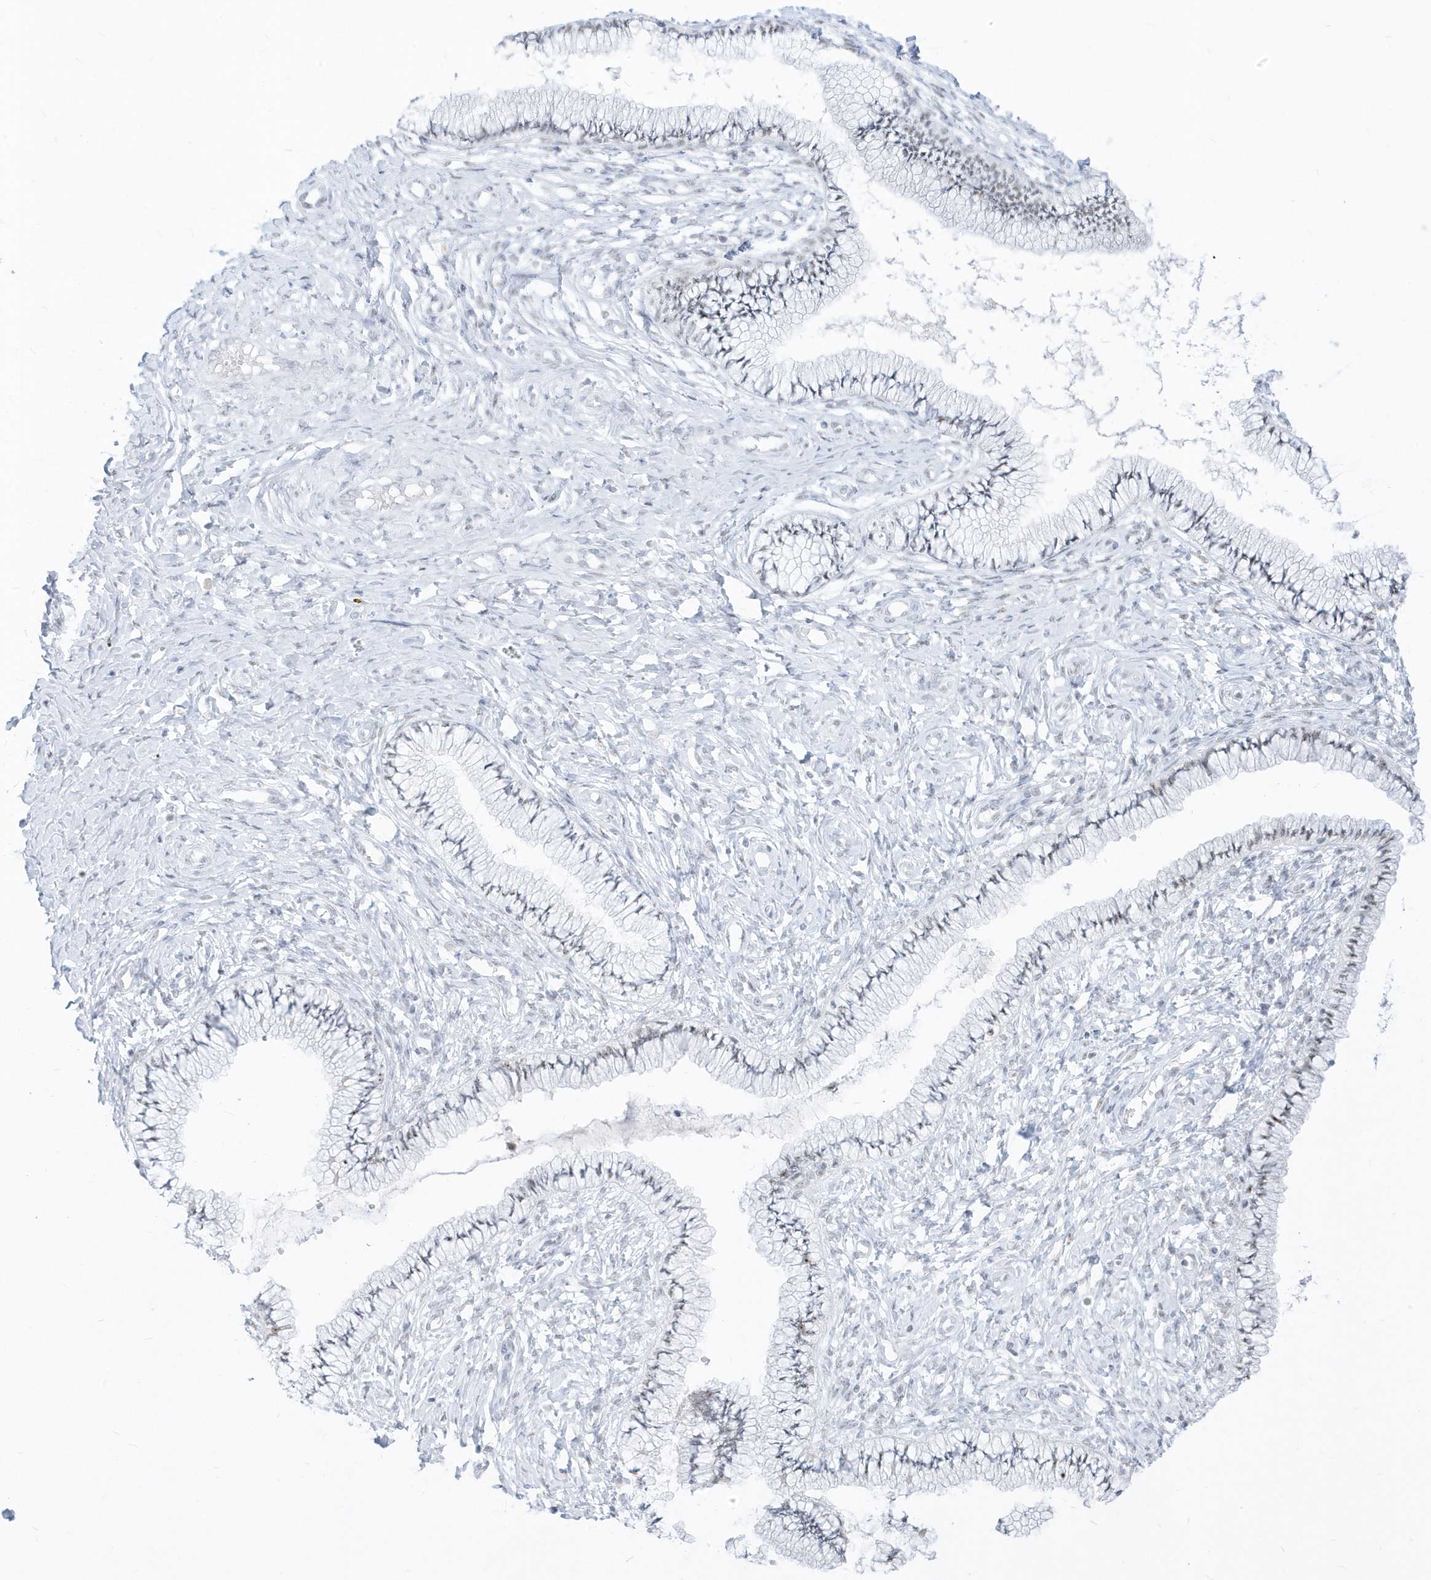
{"staining": {"intensity": "negative", "quantity": "none", "location": "none"}, "tissue": "cervix", "cell_type": "Glandular cells", "image_type": "normal", "snomed": [{"axis": "morphology", "description": "Normal tissue, NOS"}, {"axis": "topography", "description": "Cervix"}], "caption": "Protein analysis of normal cervix demonstrates no significant expression in glandular cells.", "gene": "PLEKHN1", "patient": {"sex": "female", "age": 36}}